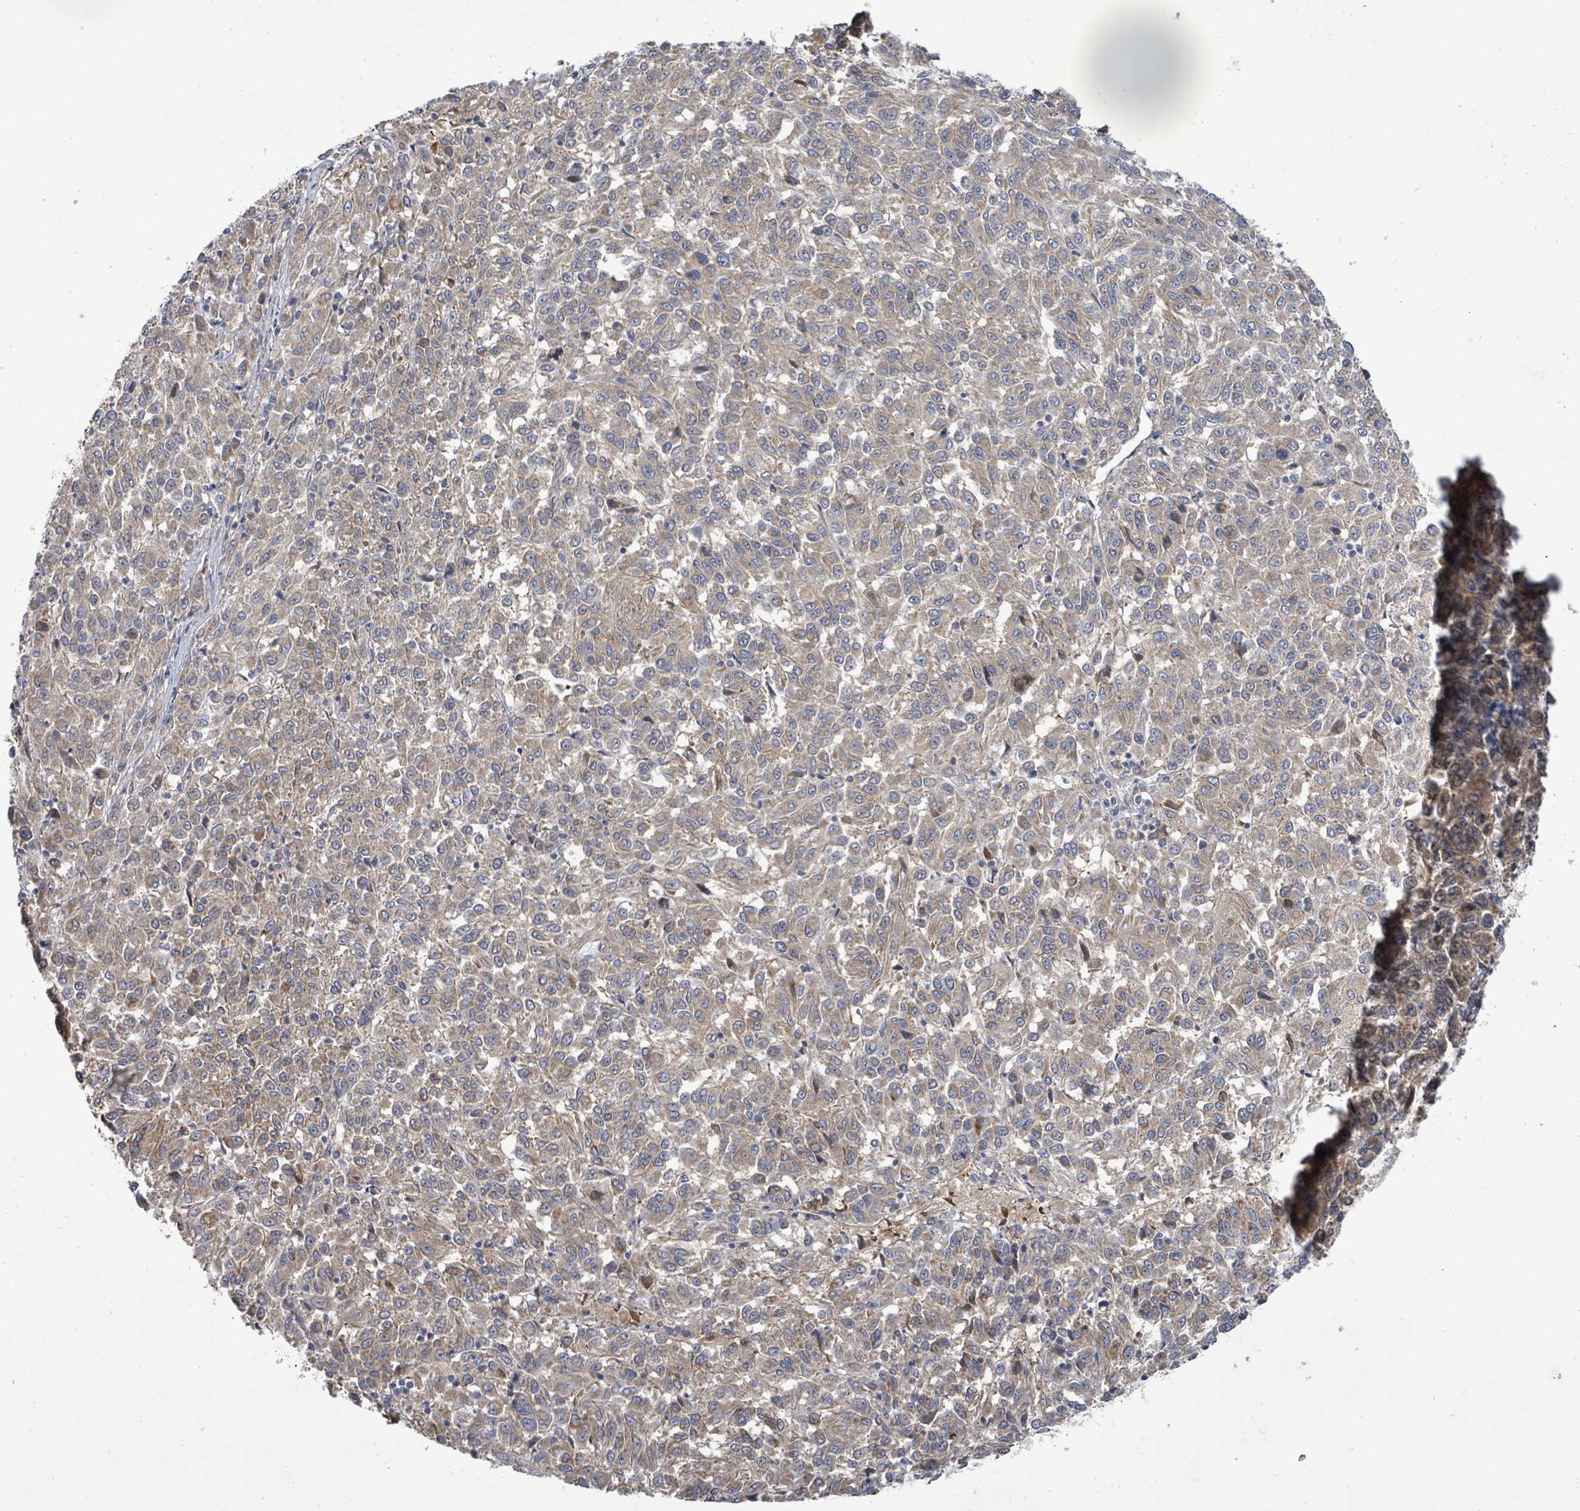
{"staining": {"intensity": "weak", "quantity": ">75%", "location": "cytoplasmic/membranous"}, "tissue": "melanoma", "cell_type": "Tumor cells", "image_type": "cancer", "snomed": [{"axis": "morphology", "description": "Malignant melanoma, Metastatic site"}, {"axis": "topography", "description": "Lung"}], "caption": "The image demonstrates staining of melanoma, revealing weak cytoplasmic/membranous protein staining (brown color) within tumor cells.", "gene": "KBTBD11", "patient": {"sex": "male", "age": 64}}